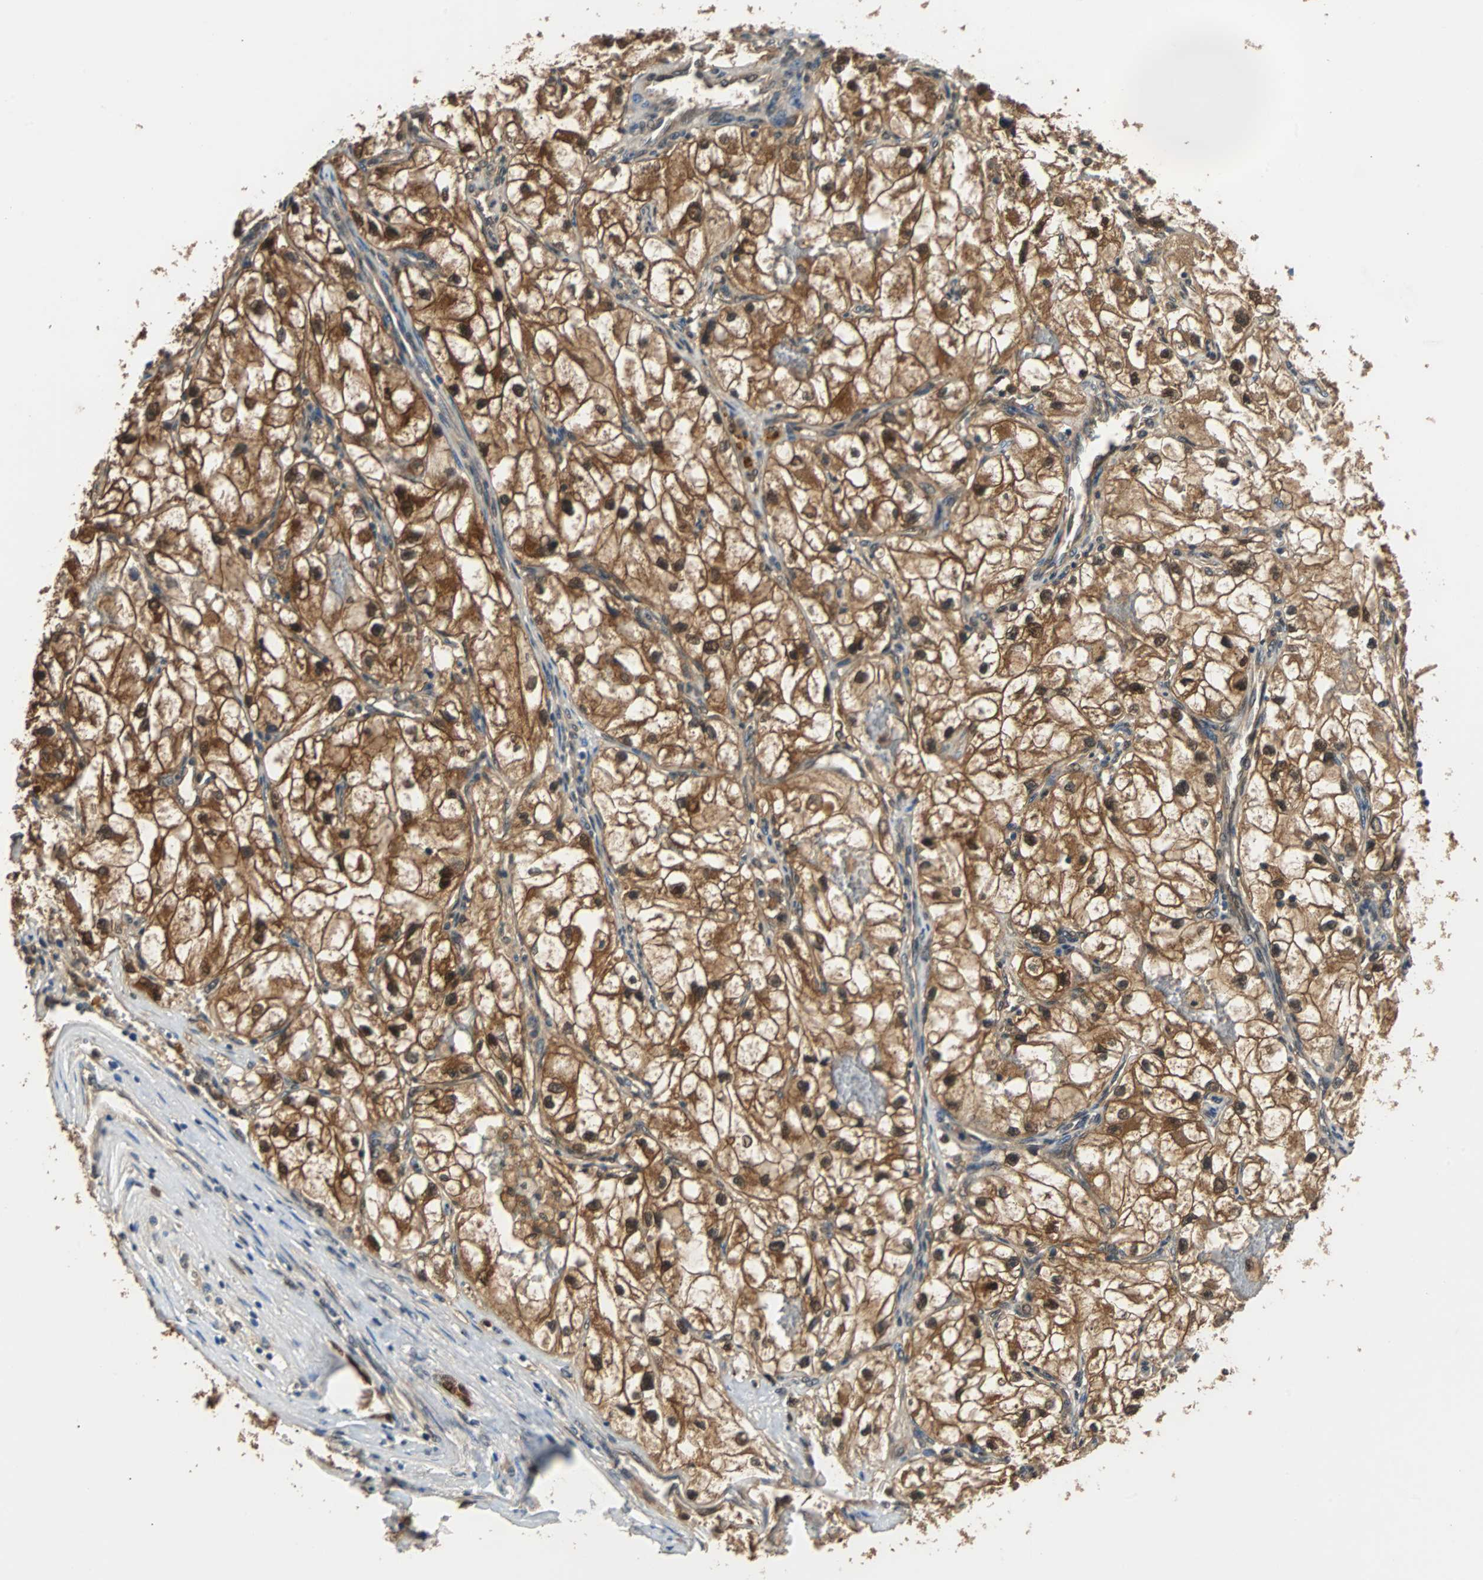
{"staining": {"intensity": "strong", "quantity": ">75%", "location": "cytoplasmic/membranous,nuclear"}, "tissue": "renal cancer", "cell_type": "Tumor cells", "image_type": "cancer", "snomed": [{"axis": "morphology", "description": "Adenocarcinoma, NOS"}, {"axis": "topography", "description": "Kidney"}], "caption": "A high-resolution photomicrograph shows immunohistochemistry staining of renal cancer, which demonstrates strong cytoplasmic/membranous and nuclear staining in approximately >75% of tumor cells. (Stains: DAB in brown, nuclei in blue, Microscopy: brightfield microscopy at high magnification).", "gene": "PRDX6", "patient": {"sex": "female", "age": 70}}